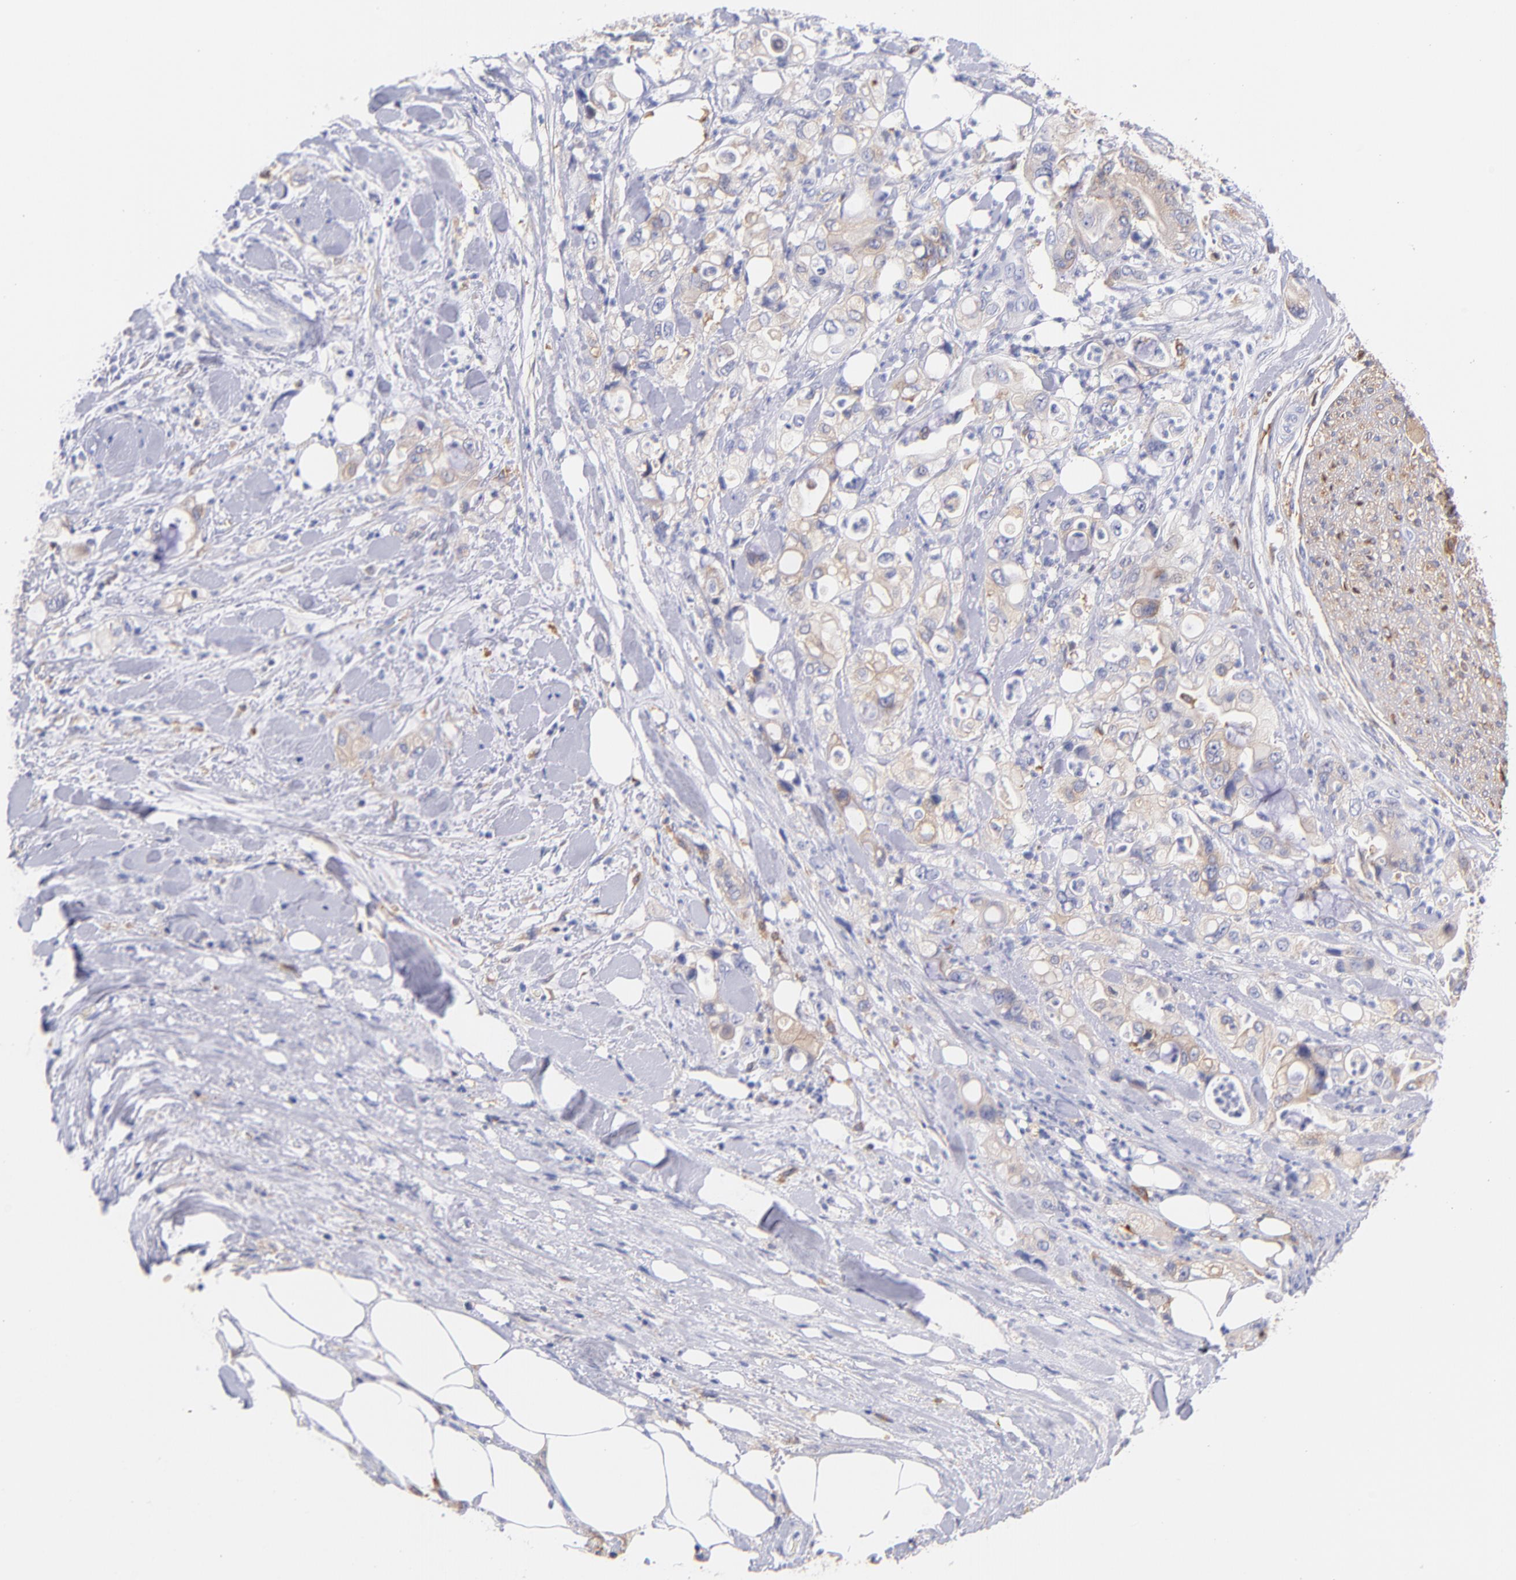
{"staining": {"intensity": "weak", "quantity": ">75%", "location": "cytoplasmic/membranous"}, "tissue": "pancreatic cancer", "cell_type": "Tumor cells", "image_type": "cancer", "snomed": [{"axis": "morphology", "description": "Adenocarcinoma, NOS"}, {"axis": "topography", "description": "Pancreas"}], "caption": "An immunohistochemistry (IHC) image of neoplastic tissue is shown. Protein staining in brown shows weak cytoplasmic/membranous positivity in pancreatic cancer (adenocarcinoma) within tumor cells.", "gene": "PRKCA", "patient": {"sex": "male", "age": 70}}